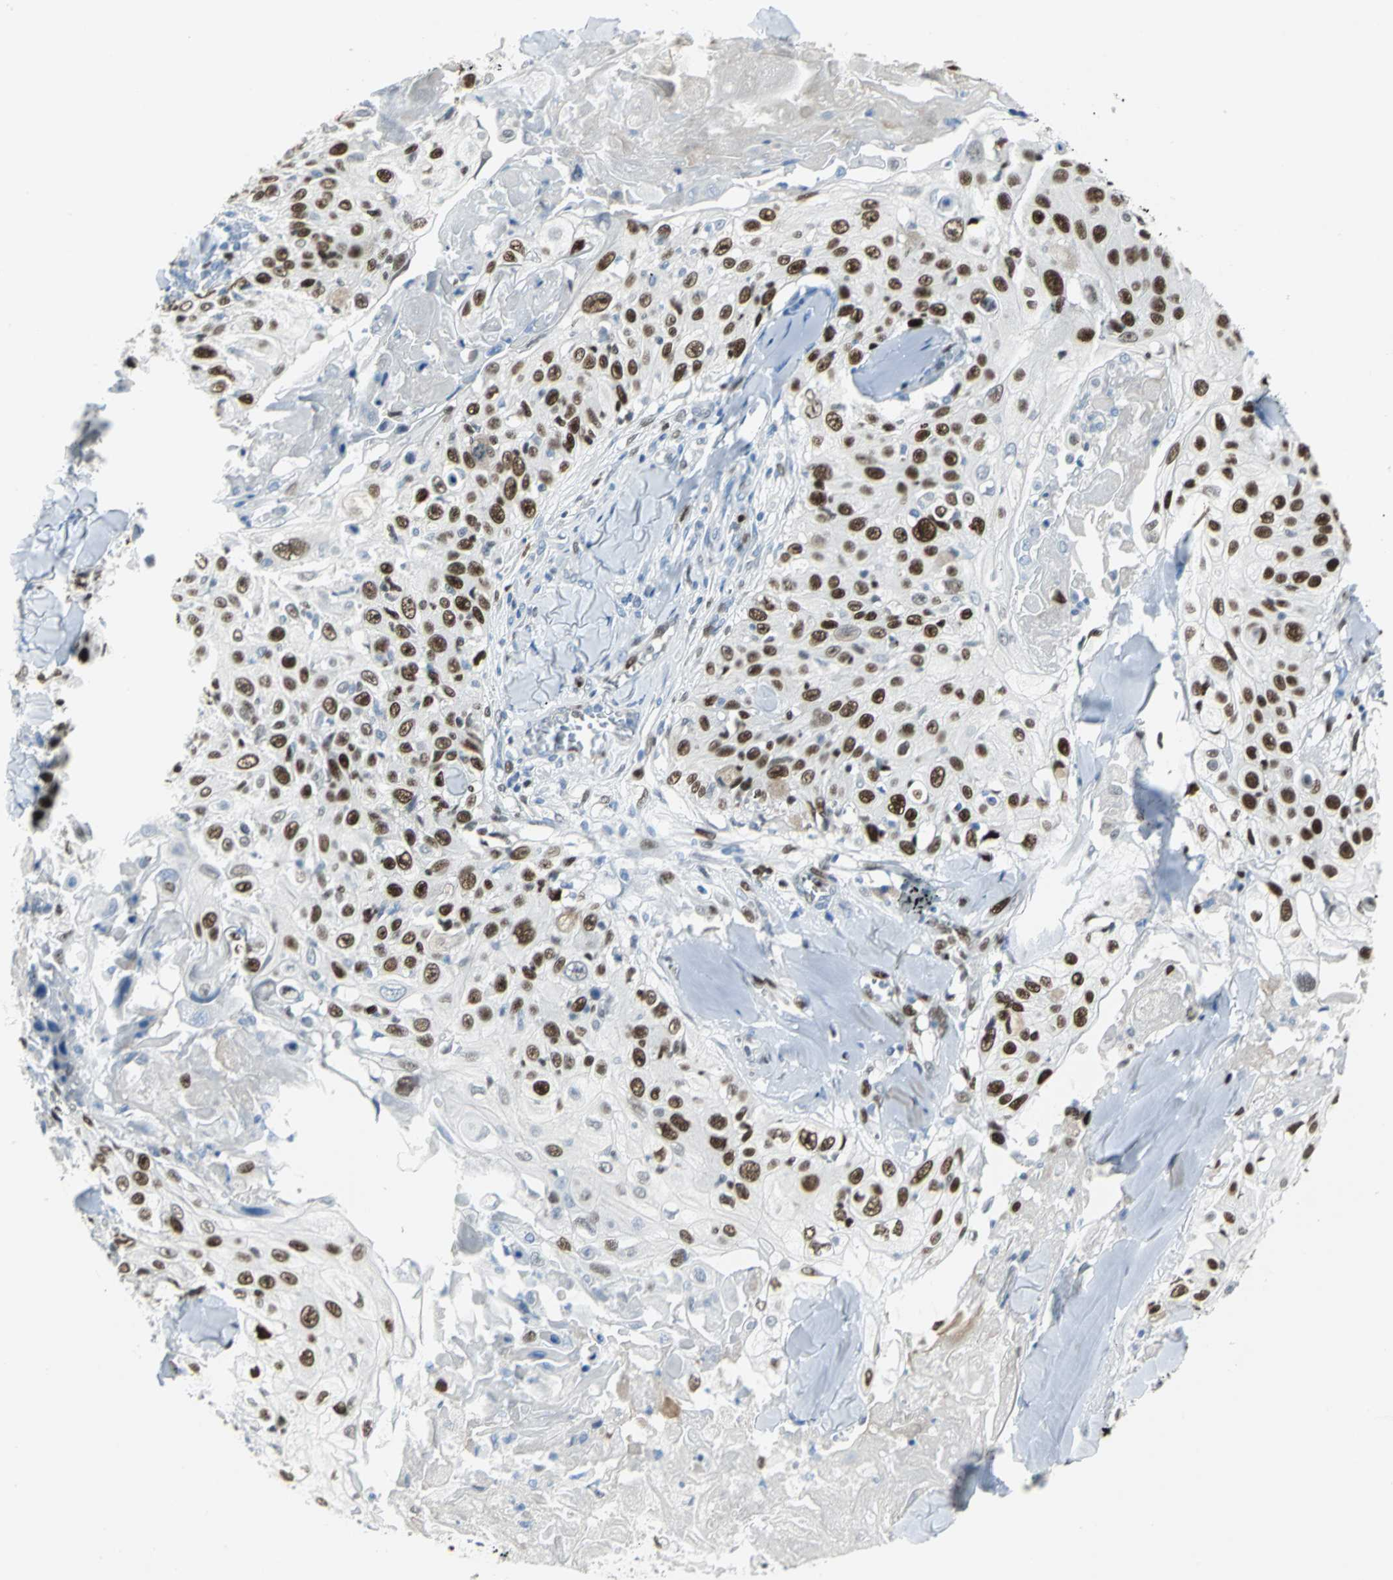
{"staining": {"intensity": "strong", "quantity": ">75%", "location": "nuclear"}, "tissue": "skin cancer", "cell_type": "Tumor cells", "image_type": "cancer", "snomed": [{"axis": "morphology", "description": "Squamous cell carcinoma, NOS"}, {"axis": "topography", "description": "Skin"}], "caption": "Immunohistochemical staining of human squamous cell carcinoma (skin) reveals high levels of strong nuclear protein staining in about >75% of tumor cells.", "gene": "MCM4", "patient": {"sex": "male", "age": 86}}